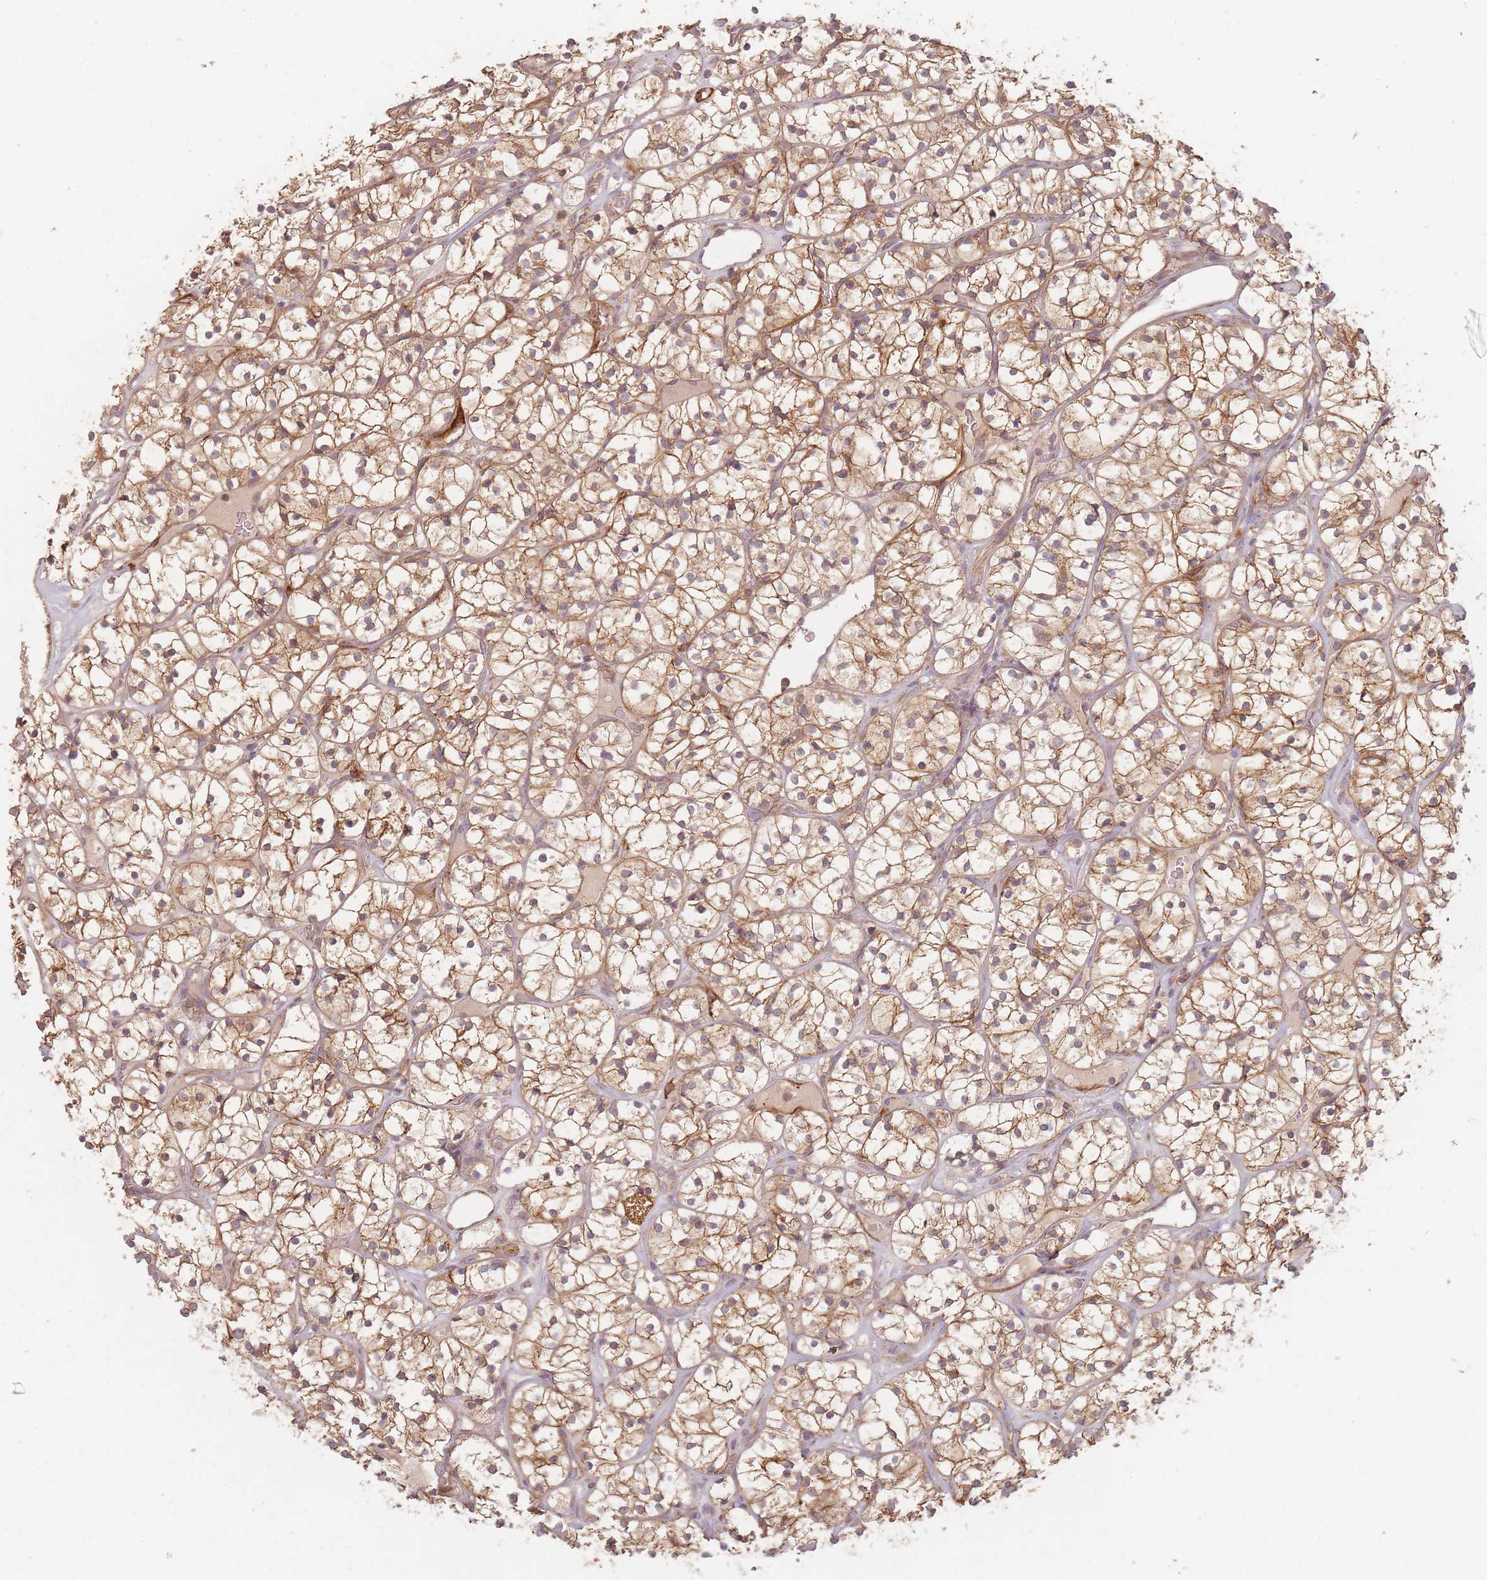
{"staining": {"intensity": "moderate", "quantity": ">75%", "location": "cytoplasmic/membranous"}, "tissue": "renal cancer", "cell_type": "Tumor cells", "image_type": "cancer", "snomed": [{"axis": "morphology", "description": "Adenocarcinoma, NOS"}, {"axis": "topography", "description": "Kidney"}], "caption": "A medium amount of moderate cytoplasmic/membranous positivity is identified in approximately >75% of tumor cells in renal cancer tissue.", "gene": "MRPS6", "patient": {"sex": "female", "age": 64}}